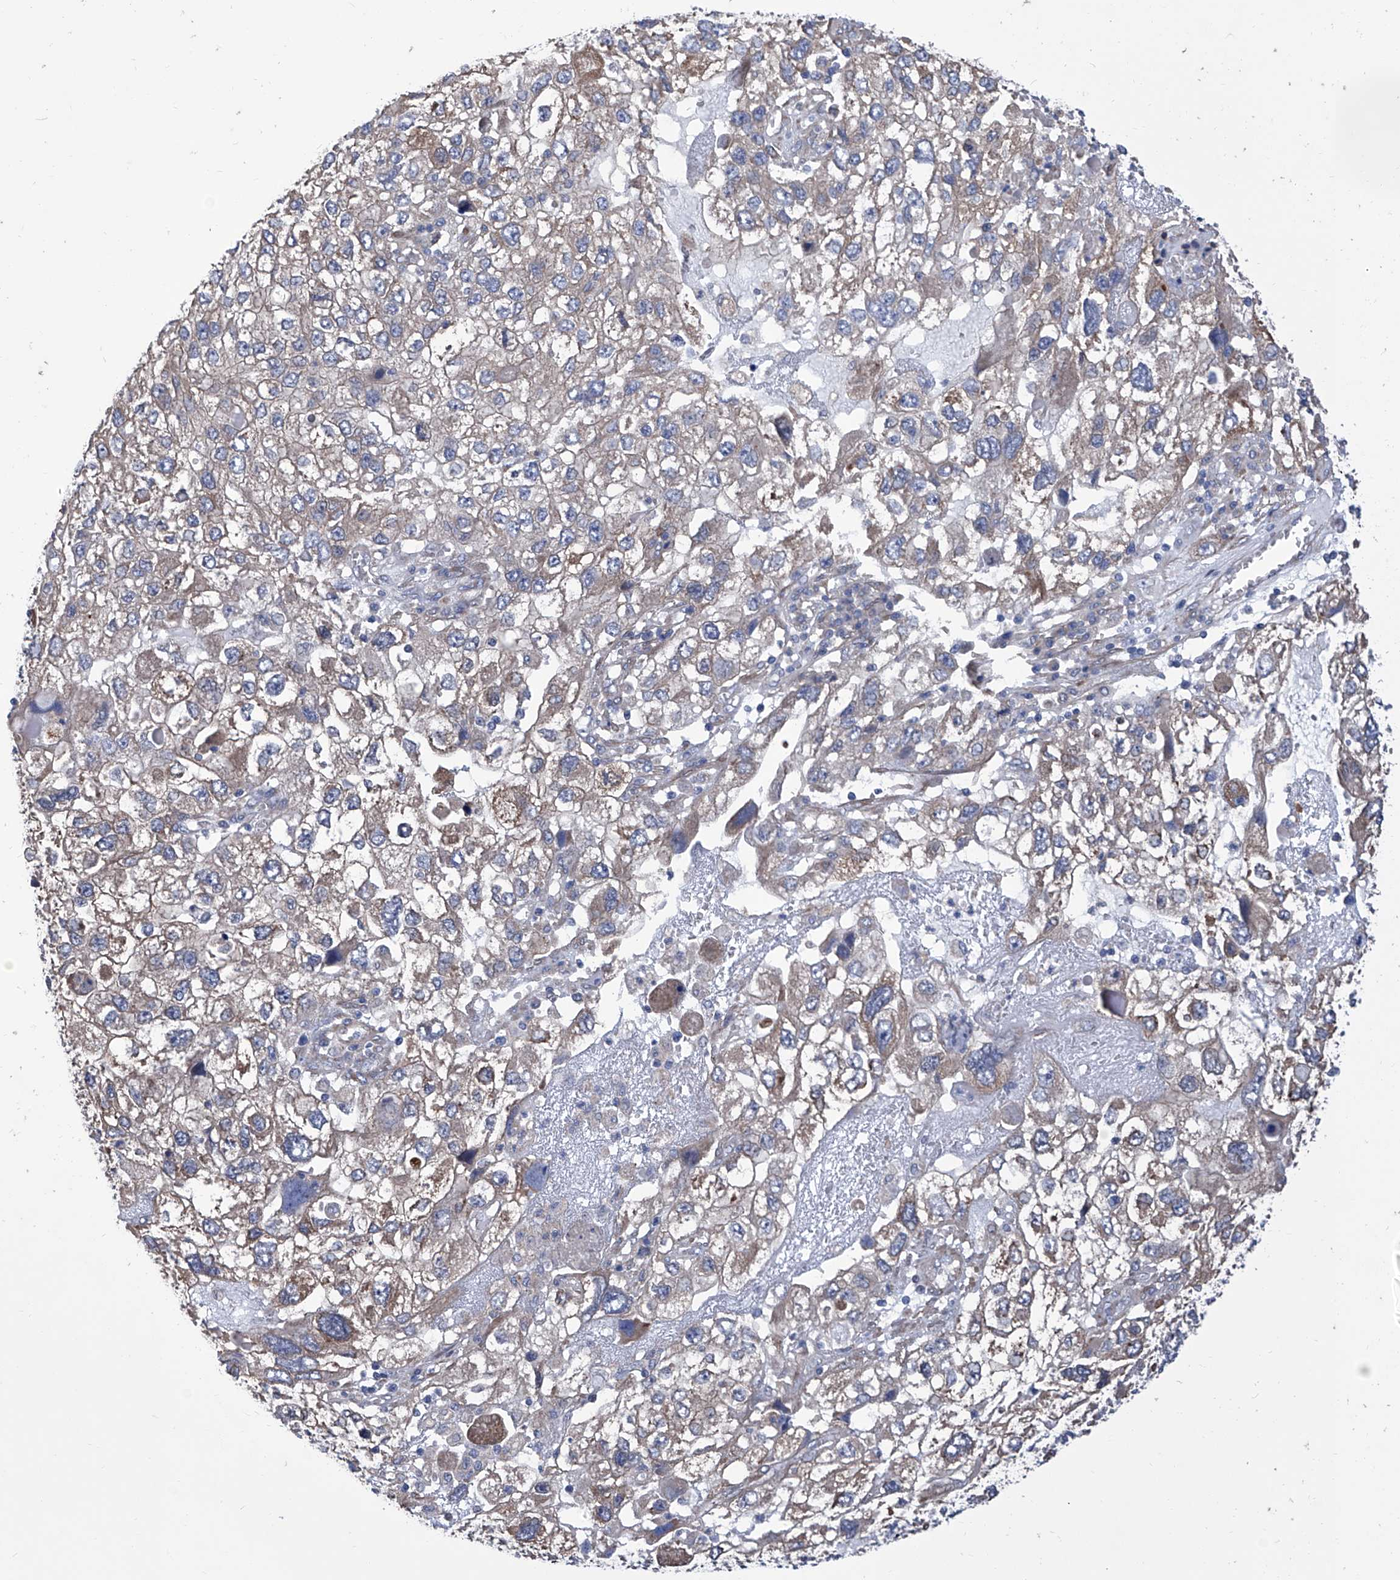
{"staining": {"intensity": "negative", "quantity": "none", "location": "none"}, "tissue": "endometrial cancer", "cell_type": "Tumor cells", "image_type": "cancer", "snomed": [{"axis": "morphology", "description": "Adenocarcinoma, NOS"}, {"axis": "topography", "description": "Endometrium"}], "caption": "Immunohistochemical staining of endometrial cancer (adenocarcinoma) reveals no significant staining in tumor cells.", "gene": "SMS", "patient": {"sex": "female", "age": 49}}